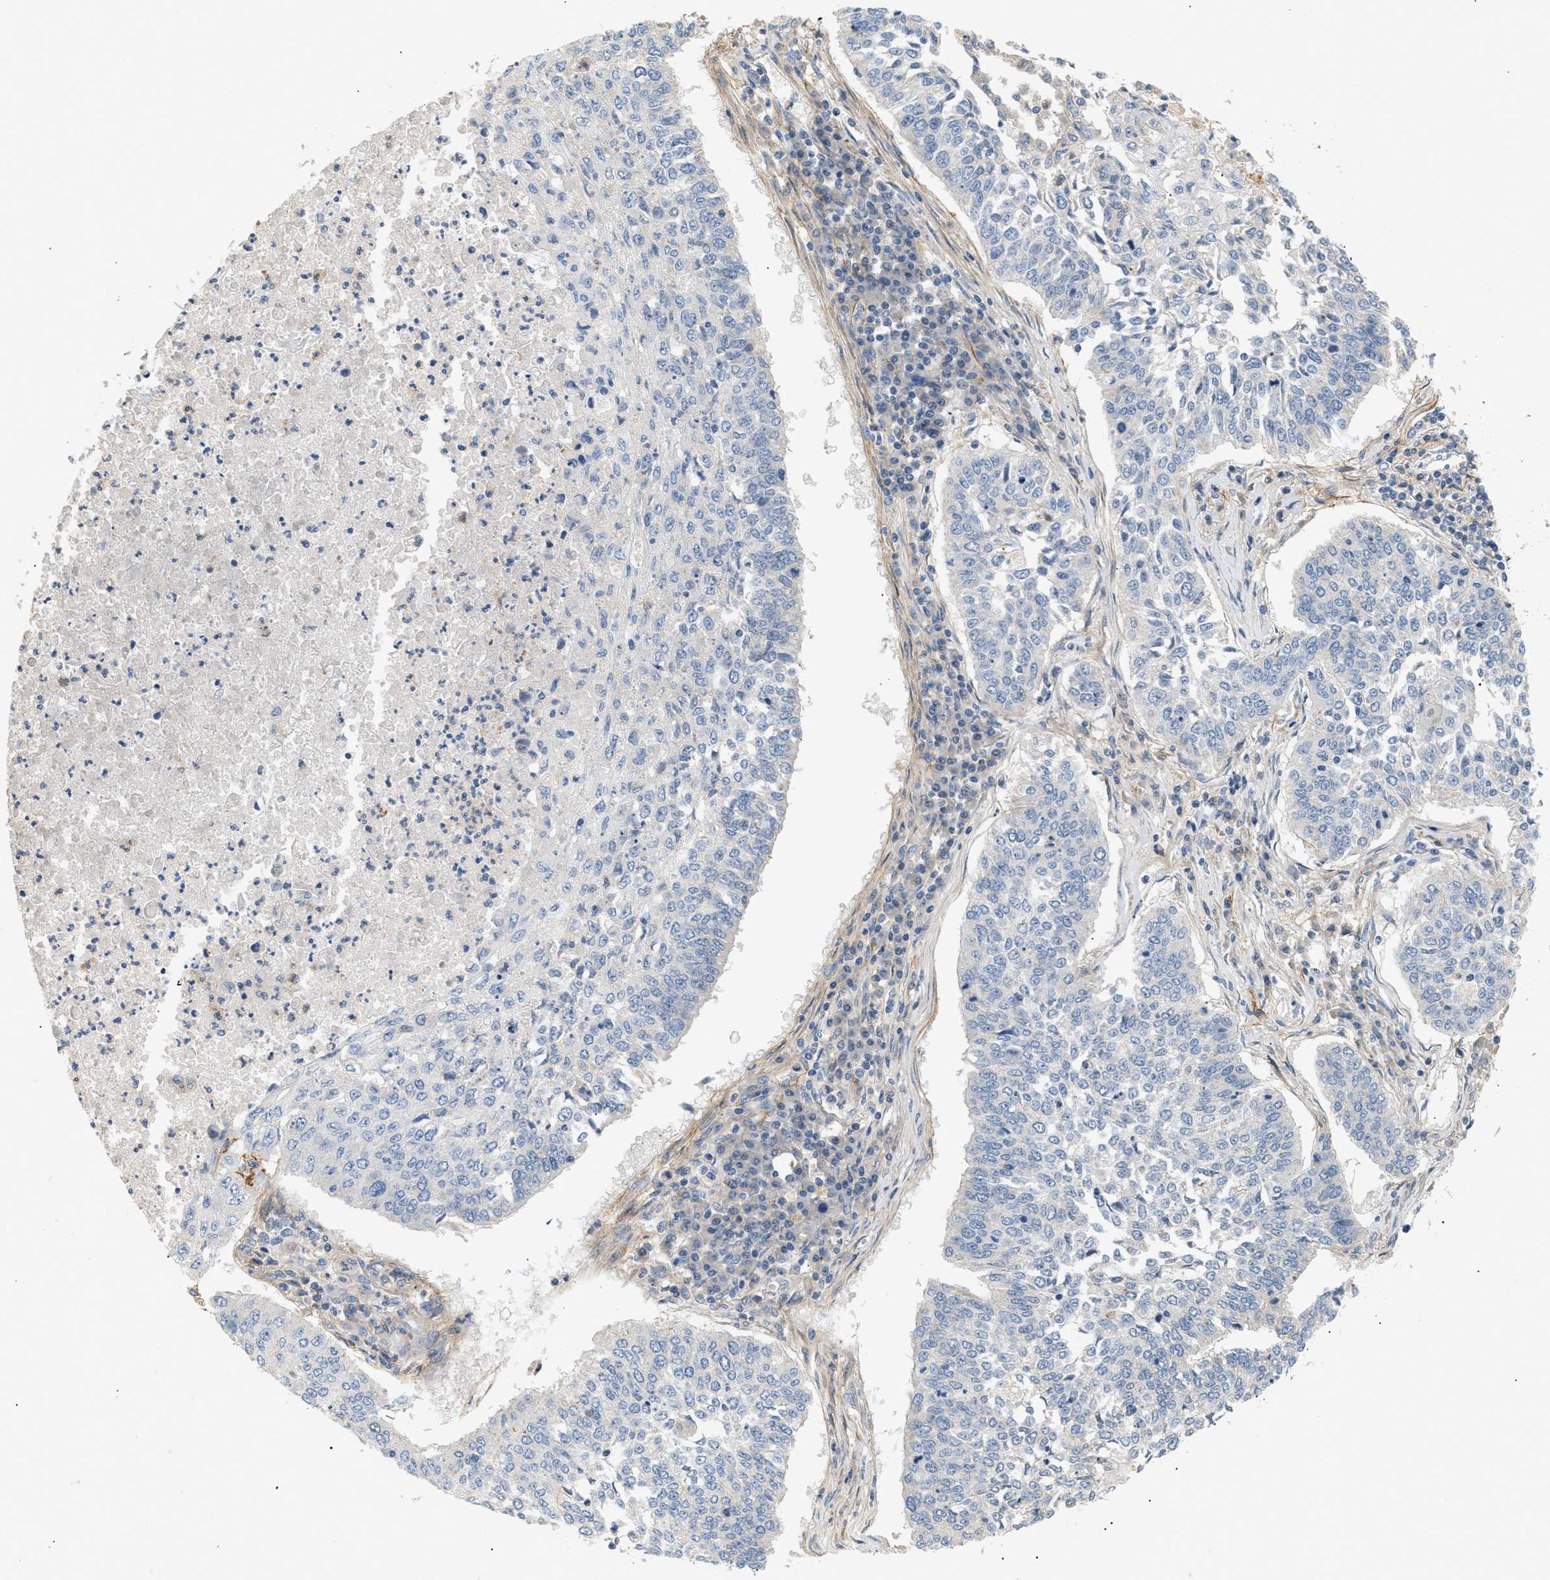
{"staining": {"intensity": "negative", "quantity": "none", "location": "none"}, "tissue": "lung cancer", "cell_type": "Tumor cells", "image_type": "cancer", "snomed": [{"axis": "morphology", "description": "Normal tissue, NOS"}, {"axis": "morphology", "description": "Squamous cell carcinoma, NOS"}, {"axis": "topography", "description": "Cartilage tissue"}, {"axis": "topography", "description": "Bronchus"}, {"axis": "topography", "description": "Lung"}], "caption": "Human lung squamous cell carcinoma stained for a protein using immunohistochemistry (IHC) reveals no positivity in tumor cells.", "gene": "FARS2", "patient": {"sex": "female", "age": 49}}